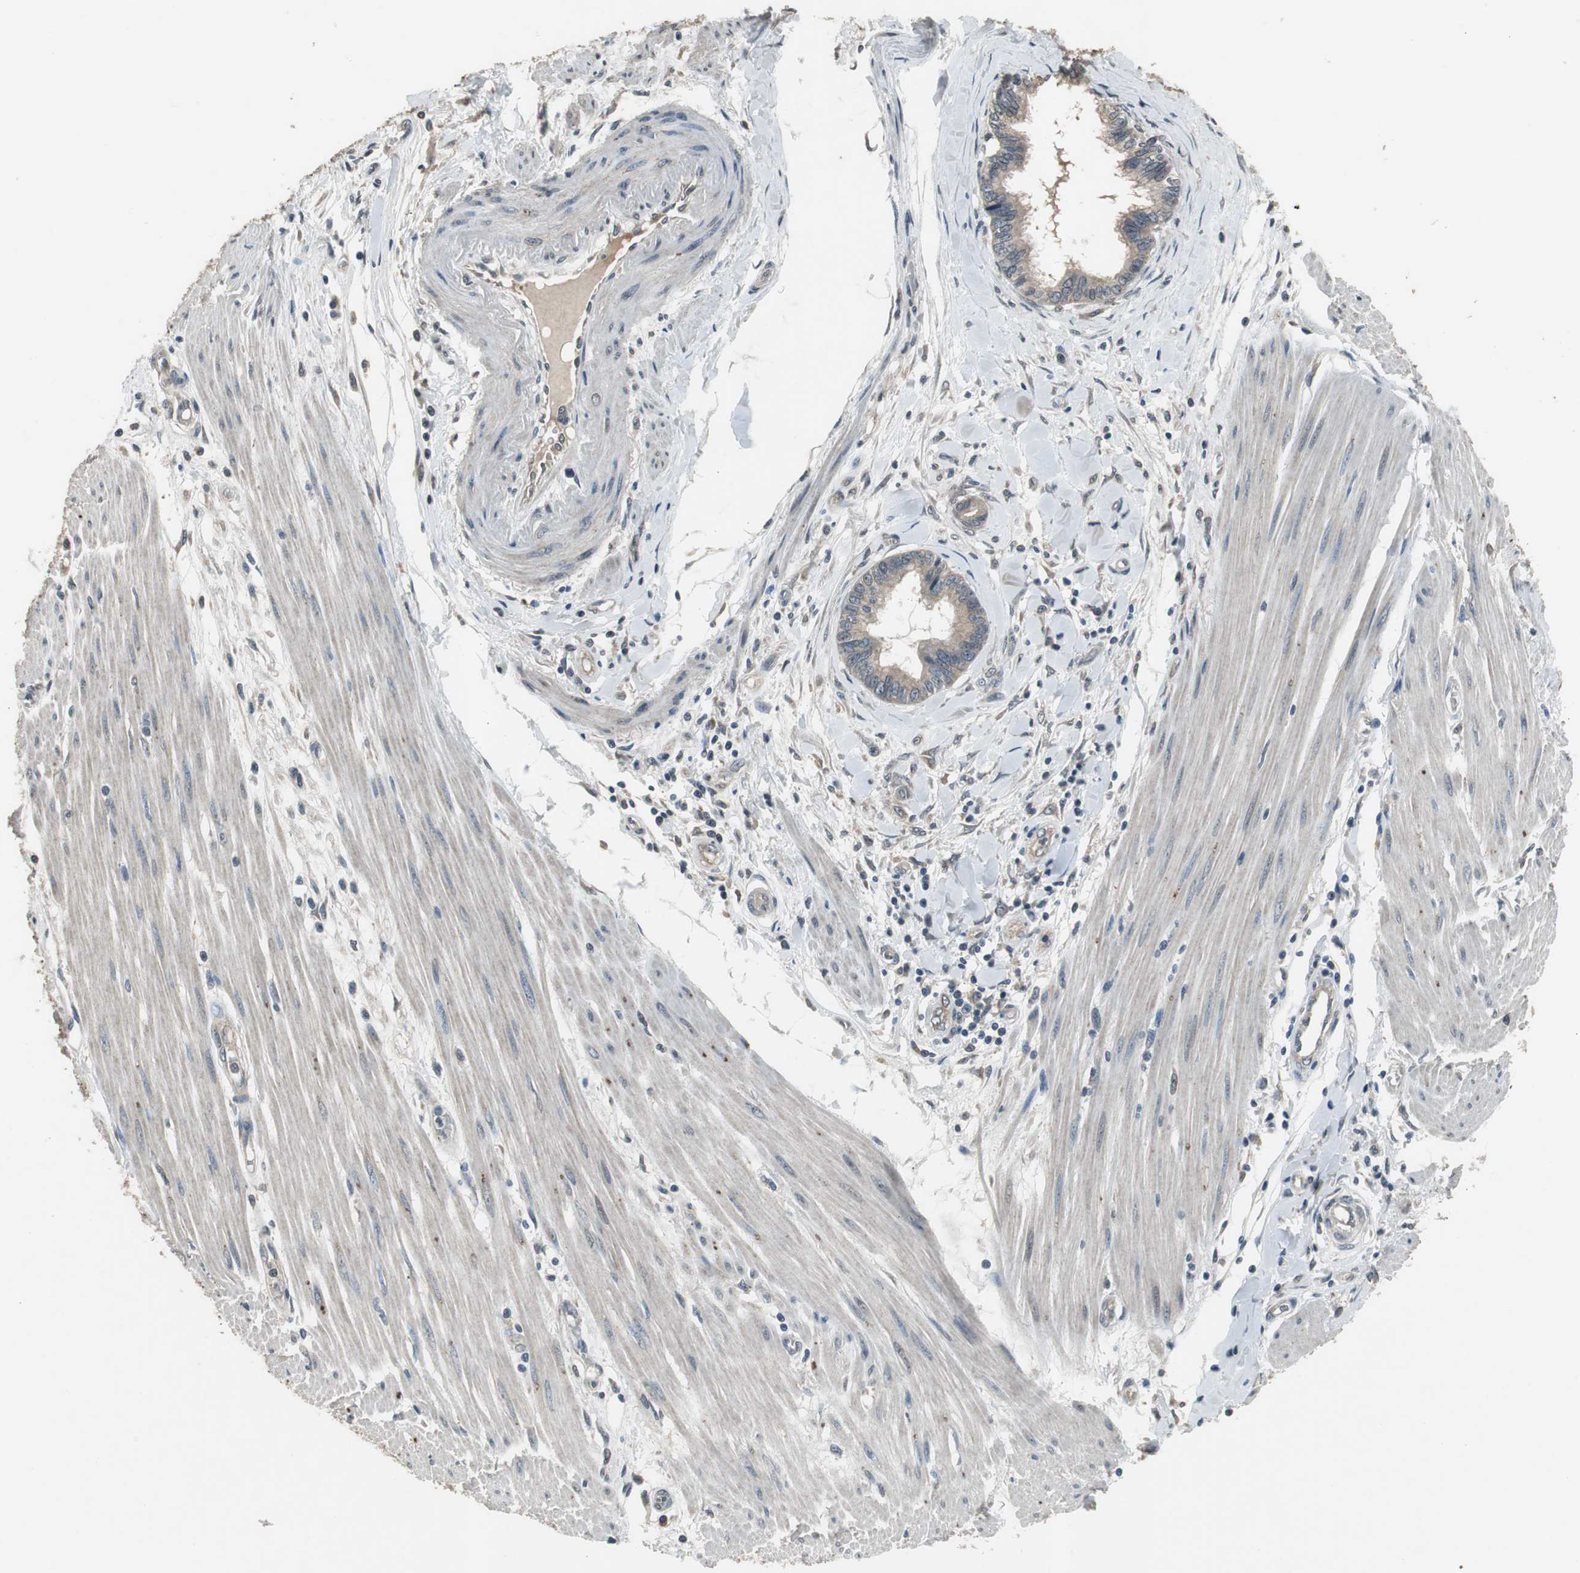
{"staining": {"intensity": "weak", "quantity": "25%-75%", "location": "cytoplasmic/membranous"}, "tissue": "pancreatic cancer", "cell_type": "Tumor cells", "image_type": "cancer", "snomed": [{"axis": "morphology", "description": "Adenocarcinoma, NOS"}, {"axis": "topography", "description": "Pancreas"}], "caption": "High-magnification brightfield microscopy of pancreatic adenocarcinoma stained with DAB (3,3'-diaminobenzidine) (brown) and counterstained with hematoxylin (blue). tumor cells exhibit weak cytoplasmic/membranous expression is seen in approximately25%-75% of cells.", "gene": "PI4KB", "patient": {"sex": "female", "age": 64}}